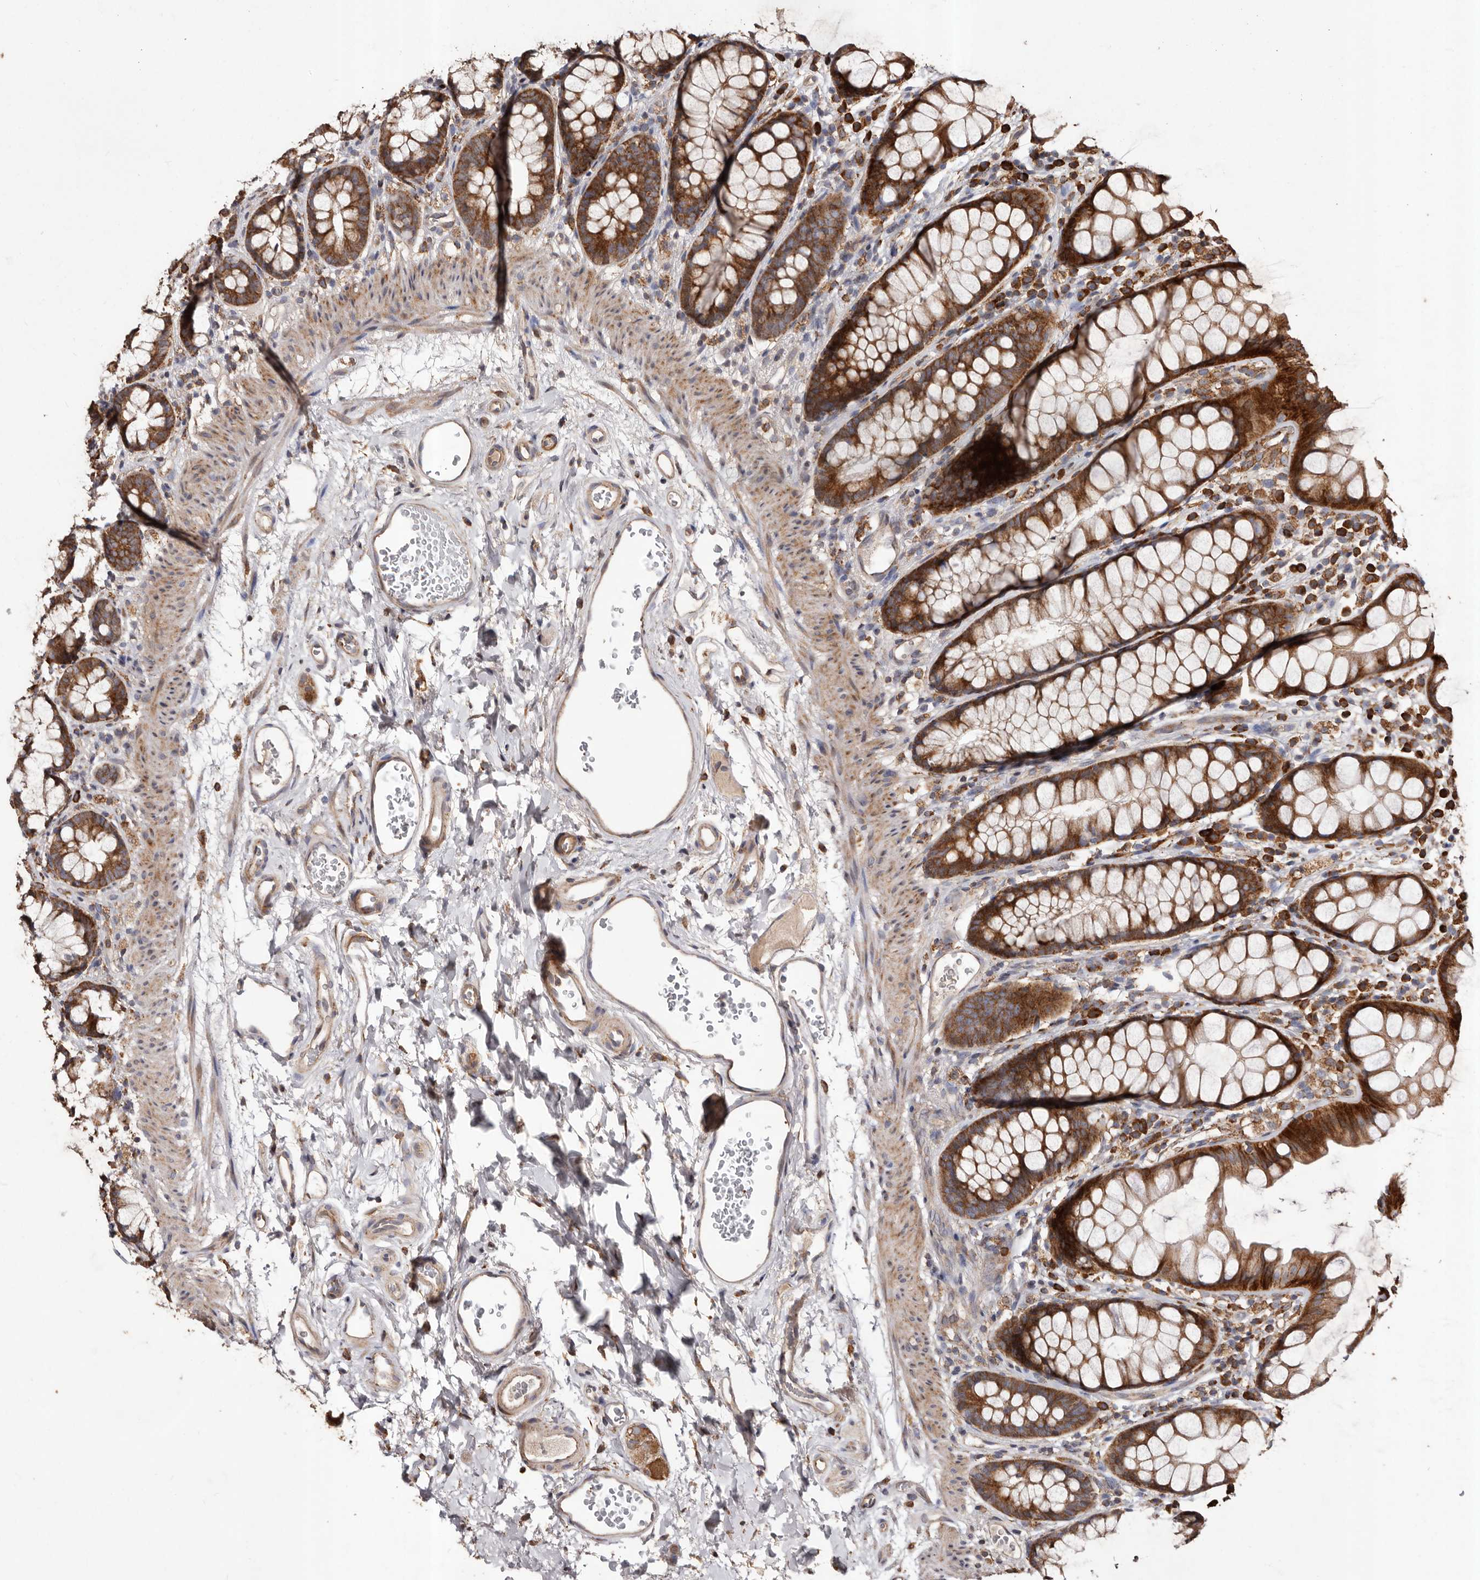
{"staining": {"intensity": "strong", "quantity": ">75%", "location": "cytoplasmic/membranous"}, "tissue": "rectum", "cell_type": "Glandular cells", "image_type": "normal", "snomed": [{"axis": "morphology", "description": "Normal tissue, NOS"}, {"axis": "topography", "description": "Rectum"}], "caption": "Immunohistochemistry image of benign human rectum stained for a protein (brown), which exhibits high levels of strong cytoplasmic/membranous expression in approximately >75% of glandular cells.", "gene": "STEAP2", "patient": {"sex": "female", "age": 65}}